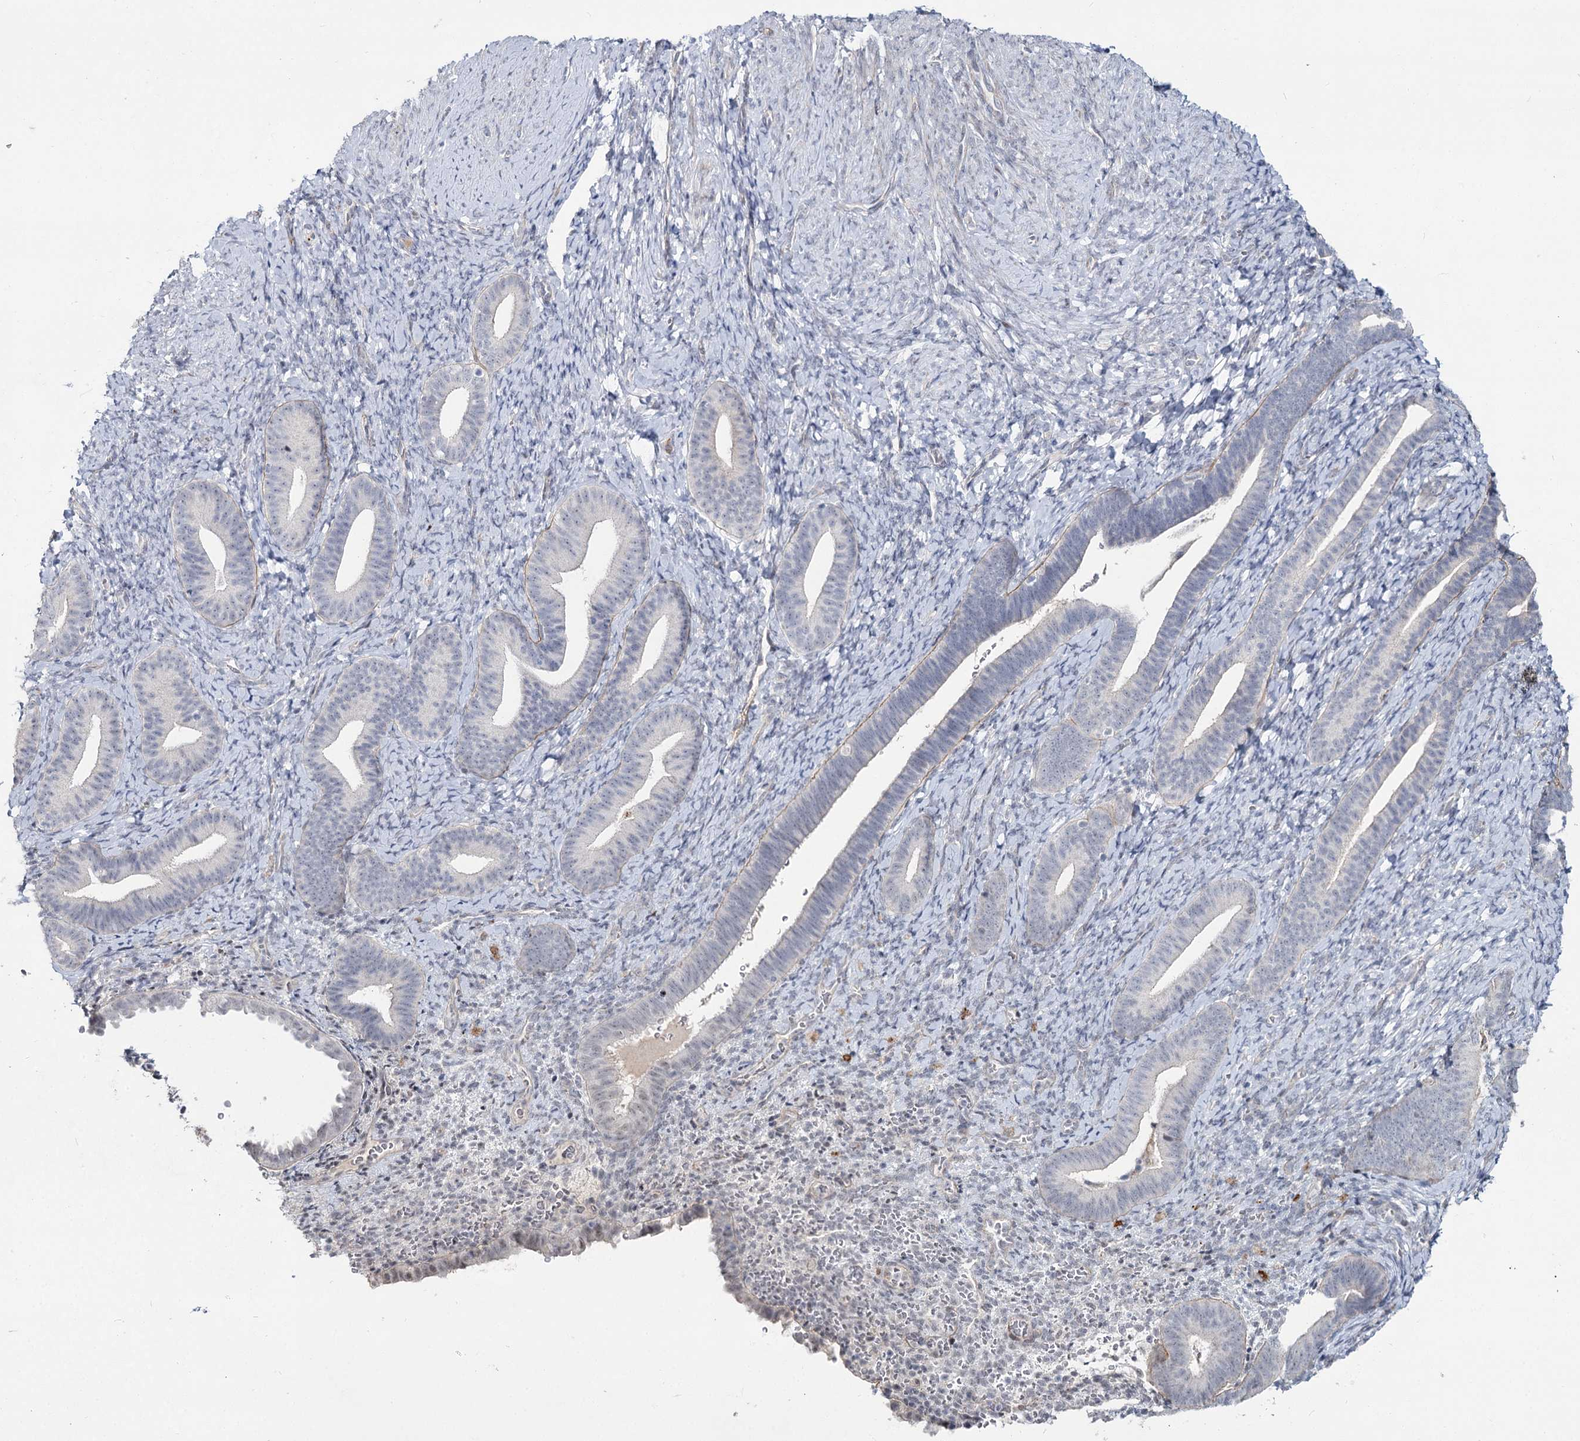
{"staining": {"intensity": "negative", "quantity": "none", "location": "none"}, "tissue": "endometrium", "cell_type": "Cells in endometrial stroma", "image_type": "normal", "snomed": [{"axis": "morphology", "description": "Normal tissue, NOS"}, {"axis": "topography", "description": "Endometrium"}], "caption": "DAB immunohistochemical staining of normal human endometrium shows no significant positivity in cells in endometrial stroma. (DAB immunohistochemistry, high magnification).", "gene": "ATL2", "patient": {"sex": "female", "age": 65}}